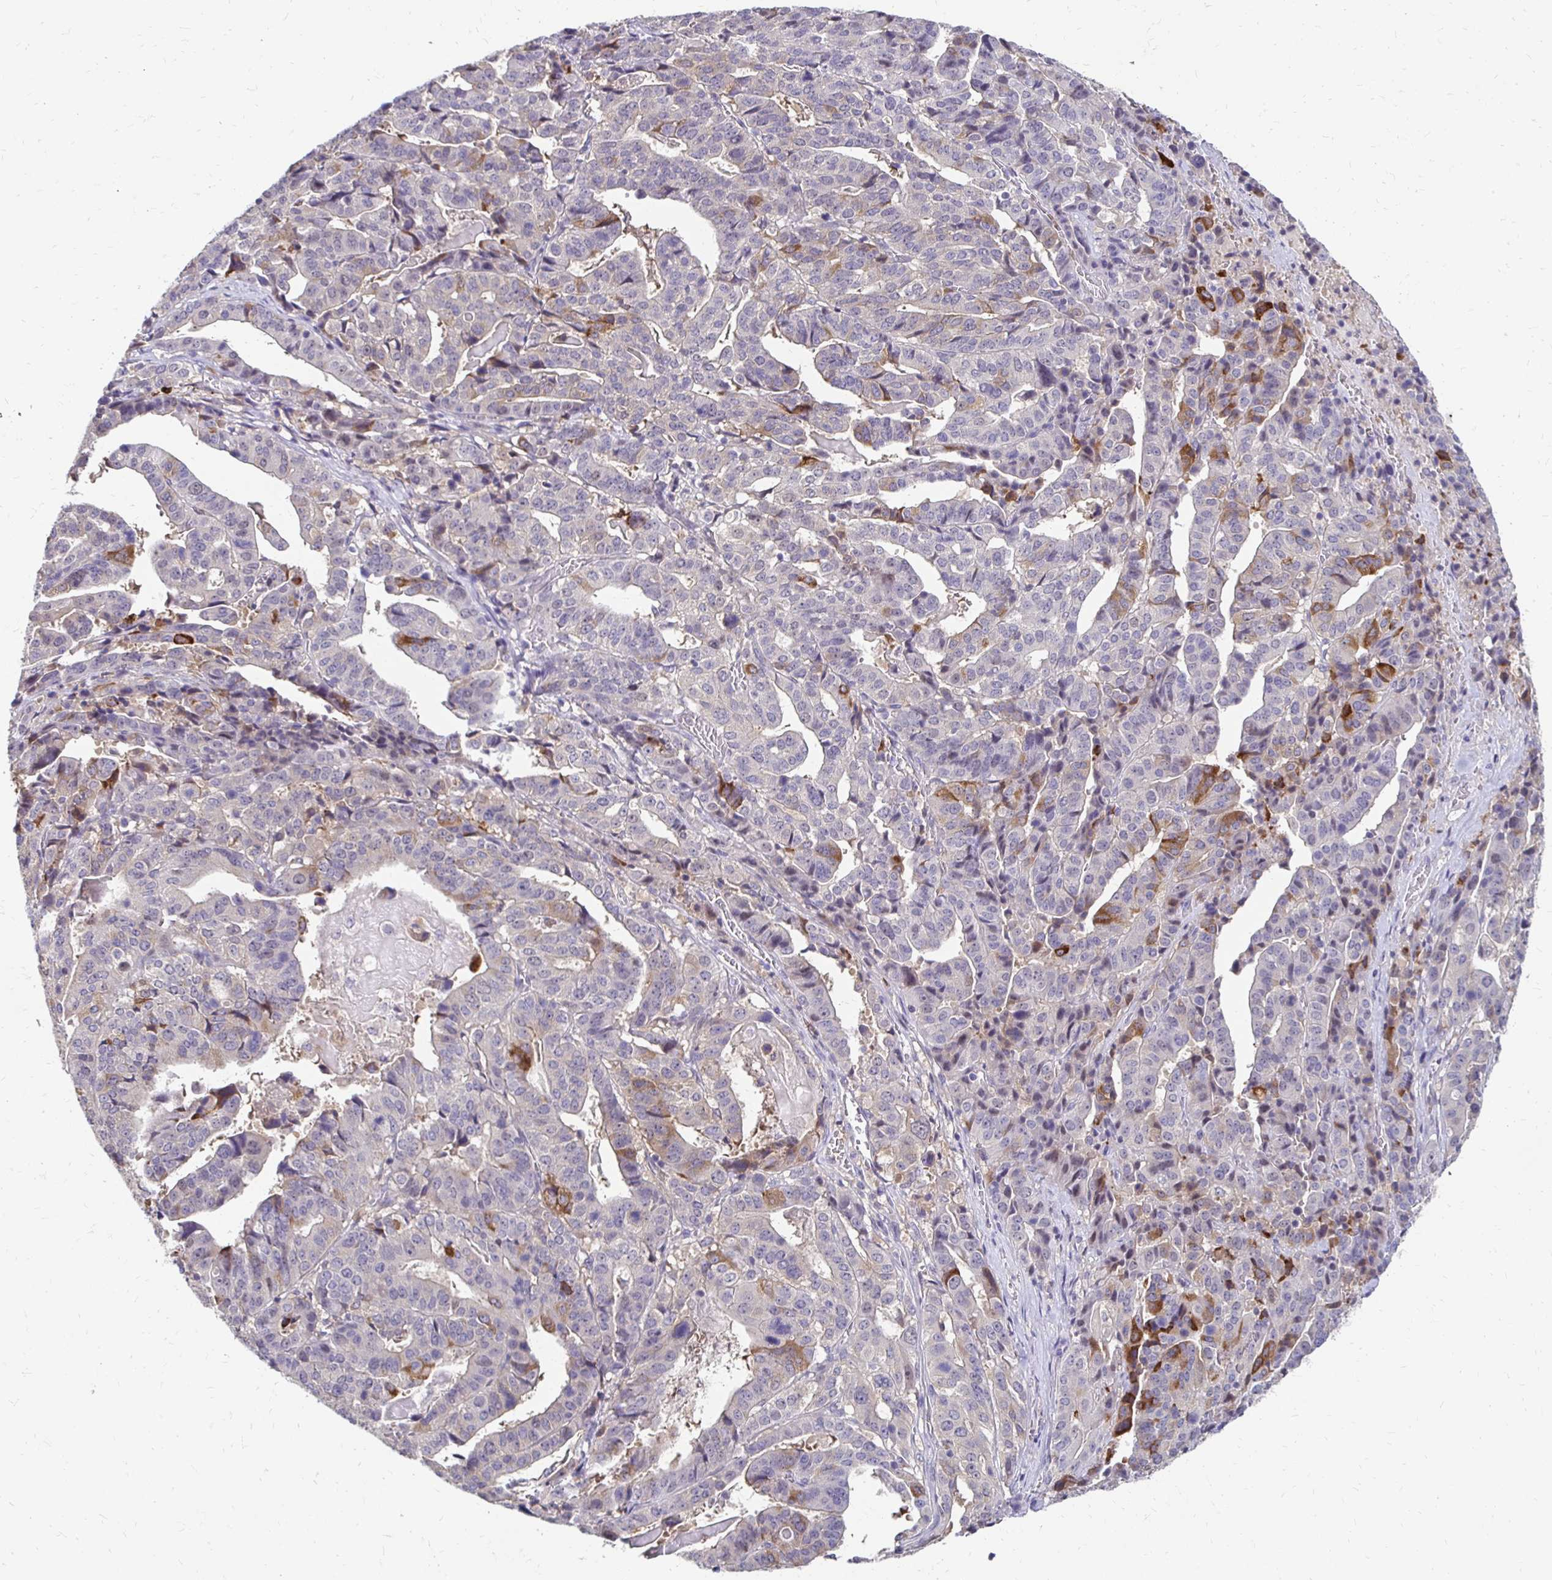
{"staining": {"intensity": "moderate", "quantity": "<25%", "location": "cytoplasmic/membranous"}, "tissue": "stomach cancer", "cell_type": "Tumor cells", "image_type": "cancer", "snomed": [{"axis": "morphology", "description": "Adenocarcinoma, NOS"}, {"axis": "topography", "description": "Stomach"}], "caption": "Protein staining of stomach cancer (adenocarcinoma) tissue displays moderate cytoplasmic/membranous positivity in about <25% of tumor cells.", "gene": "PADI2", "patient": {"sex": "male", "age": 48}}